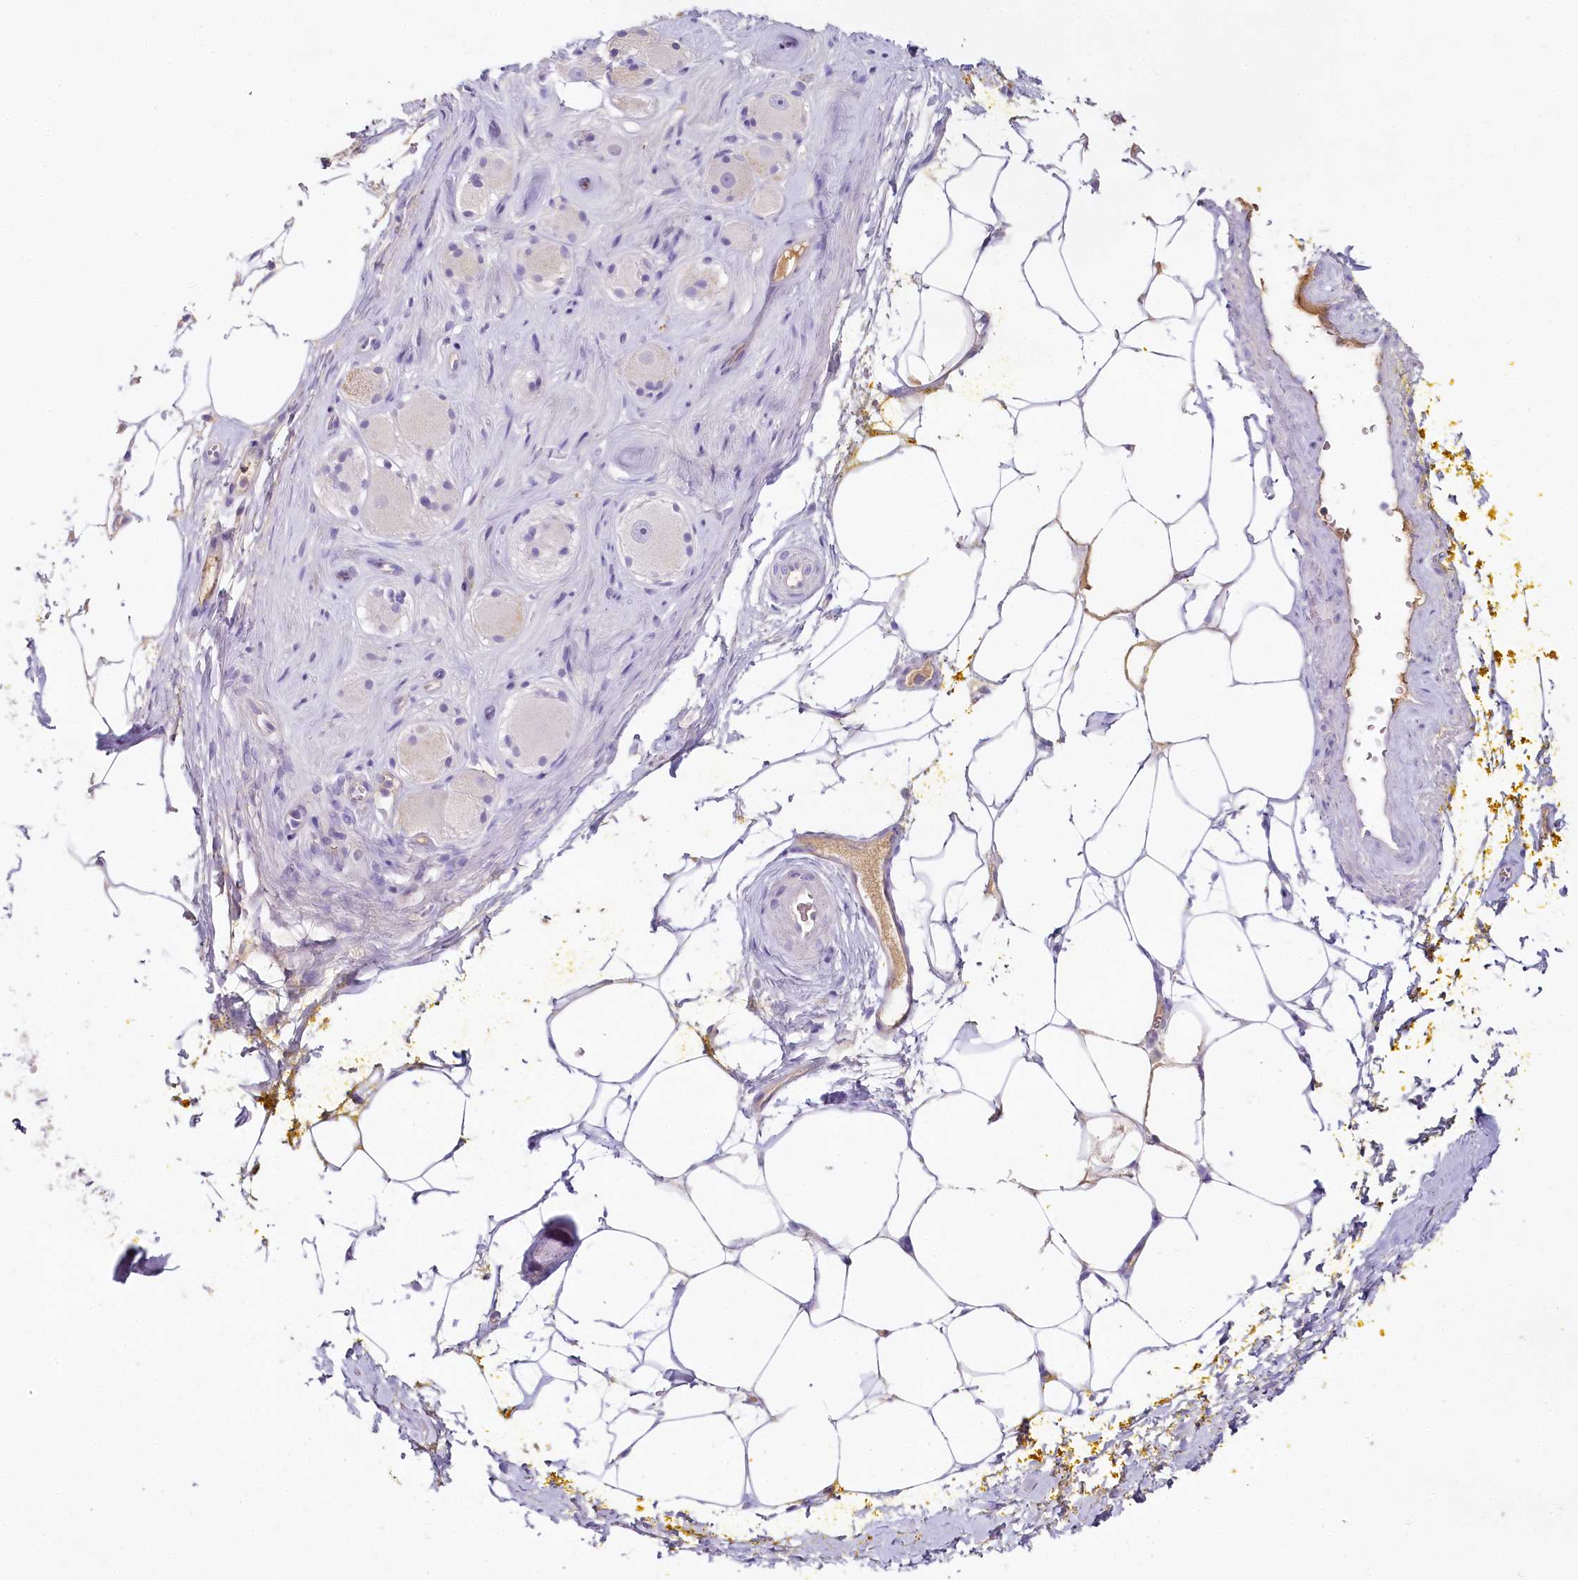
{"staining": {"intensity": "weak", "quantity": "<25%", "location": "cytoplasmic/membranous"}, "tissue": "adipose tissue", "cell_type": "Adipocytes", "image_type": "normal", "snomed": [{"axis": "morphology", "description": "Normal tissue, NOS"}, {"axis": "morphology", "description": "Adenocarcinoma, Low grade"}, {"axis": "topography", "description": "Prostate"}, {"axis": "topography", "description": "Peripheral nerve tissue"}], "caption": "Immunohistochemistry (IHC) micrograph of benign adipose tissue: adipose tissue stained with DAB shows no significant protein staining in adipocytes.", "gene": "HPD", "patient": {"sex": "male", "age": 63}}